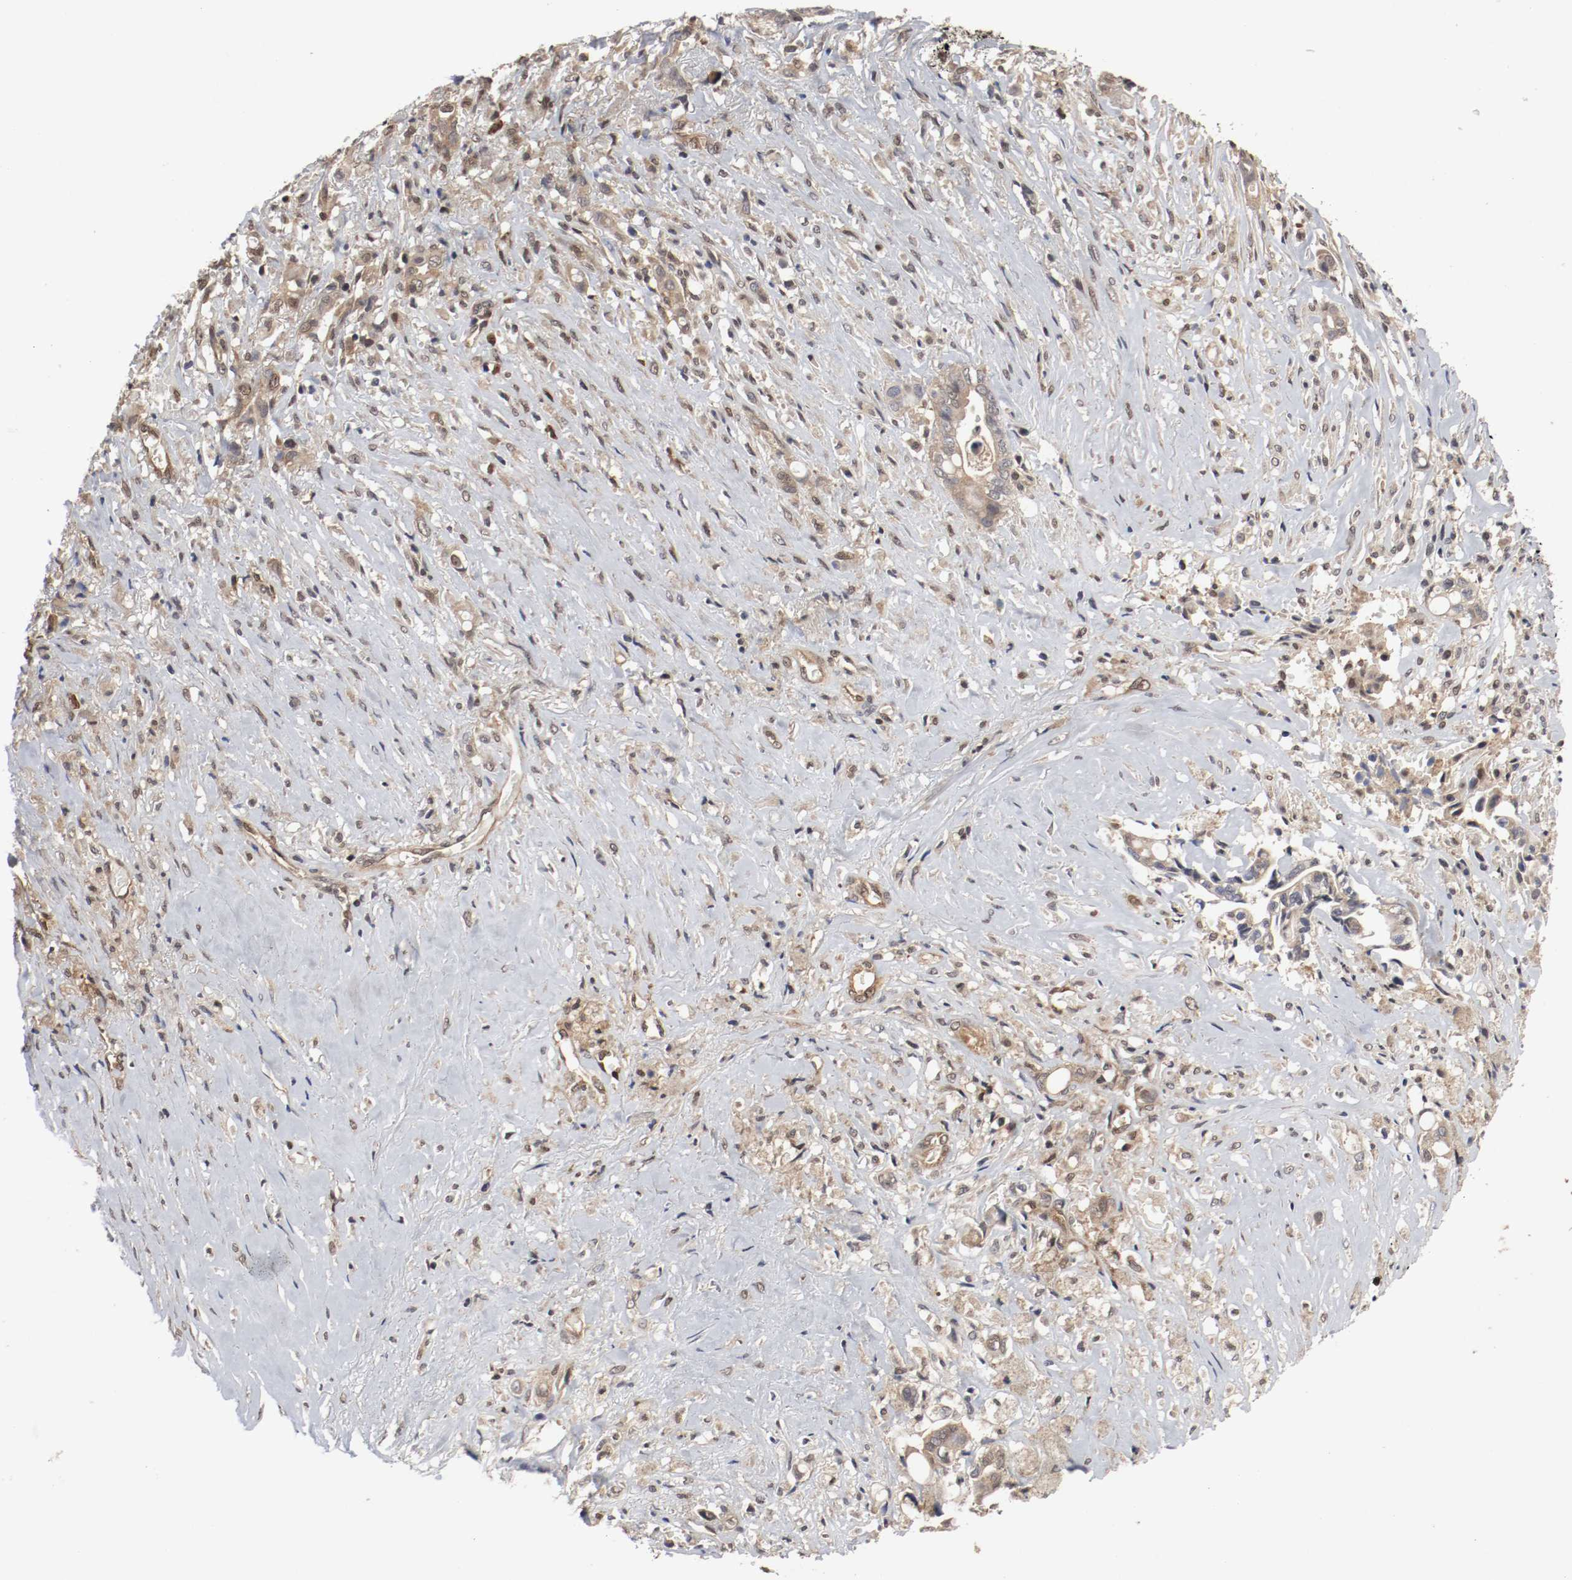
{"staining": {"intensity": "moderate", "quantity": ">75%", "location": "cytoplasmic/membranous"}, "tissue": "liver cancer", "cell_type": "Tumor cells", "image_type": "cancer", "snomed": [{"axis": "morphology", "description": "Cholangiocarcinoma"}, {"axis": "topography", "description": "Liver"}], "caption": "Tumor cells exhibit moderate cytoplasmic/membranous expression in about >75% of cells in cholangiocarcinoma (liver). (Brightfield microscopy of DAB IHC at high magnification).", "gene": "AFG3L2", "patient": {"sex": "female", "age": 70}}